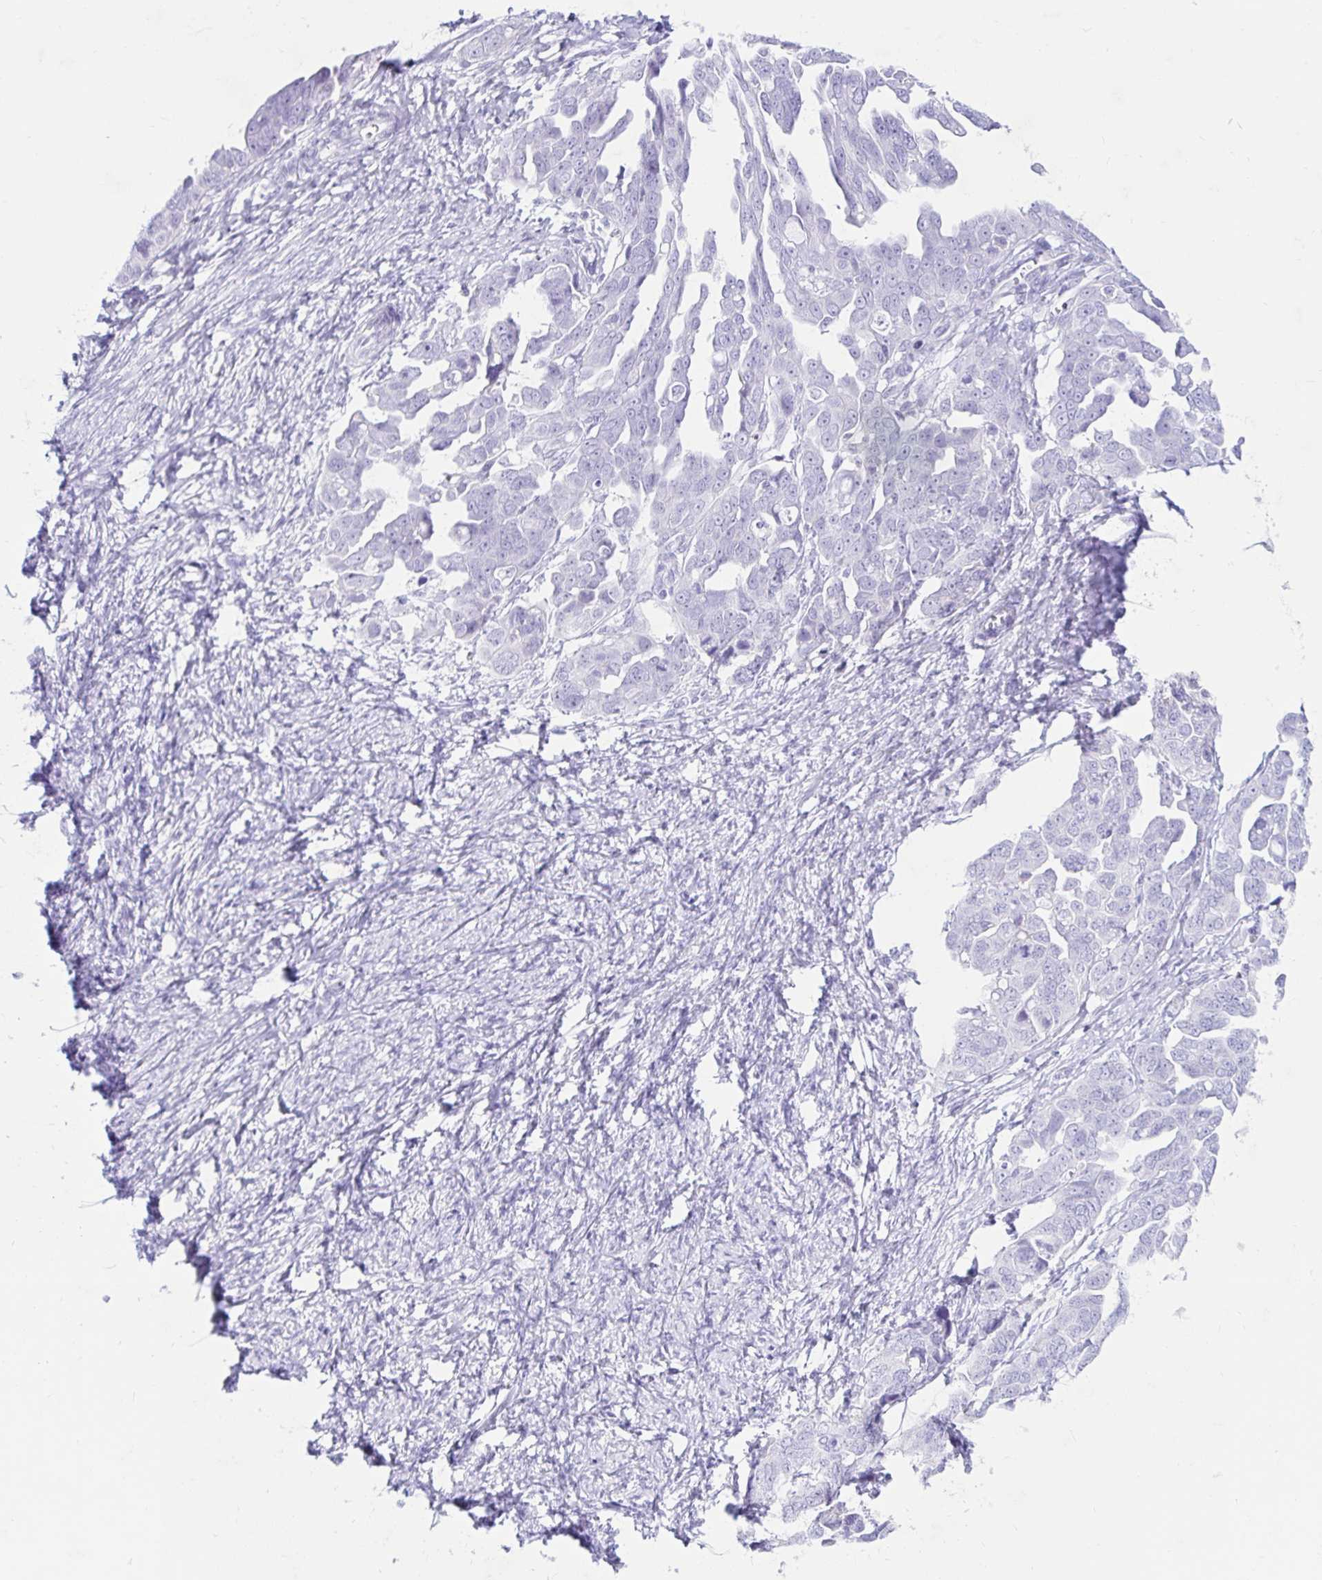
{"staining": {"intensity": "negative", "quantity": "none", "location": "none"}, "tissue": "ovarian cancer", "cell_type": "Tumor cells", "image_type": "cancer", "snomed": [{"axis": "morphology", "description": "Cystadenocarcinoma, serous, NOS"}, {"axis": "topography", "description": "Ovary"}], "caption": "Immunohistochemistry photomicrograph of human ovarian serous cystadenocarcinoma stained for a protein (brown), which shows no staining in tumor cells.", "gene": "BEST1", "patient": {"sex": "female", "age": 59}}